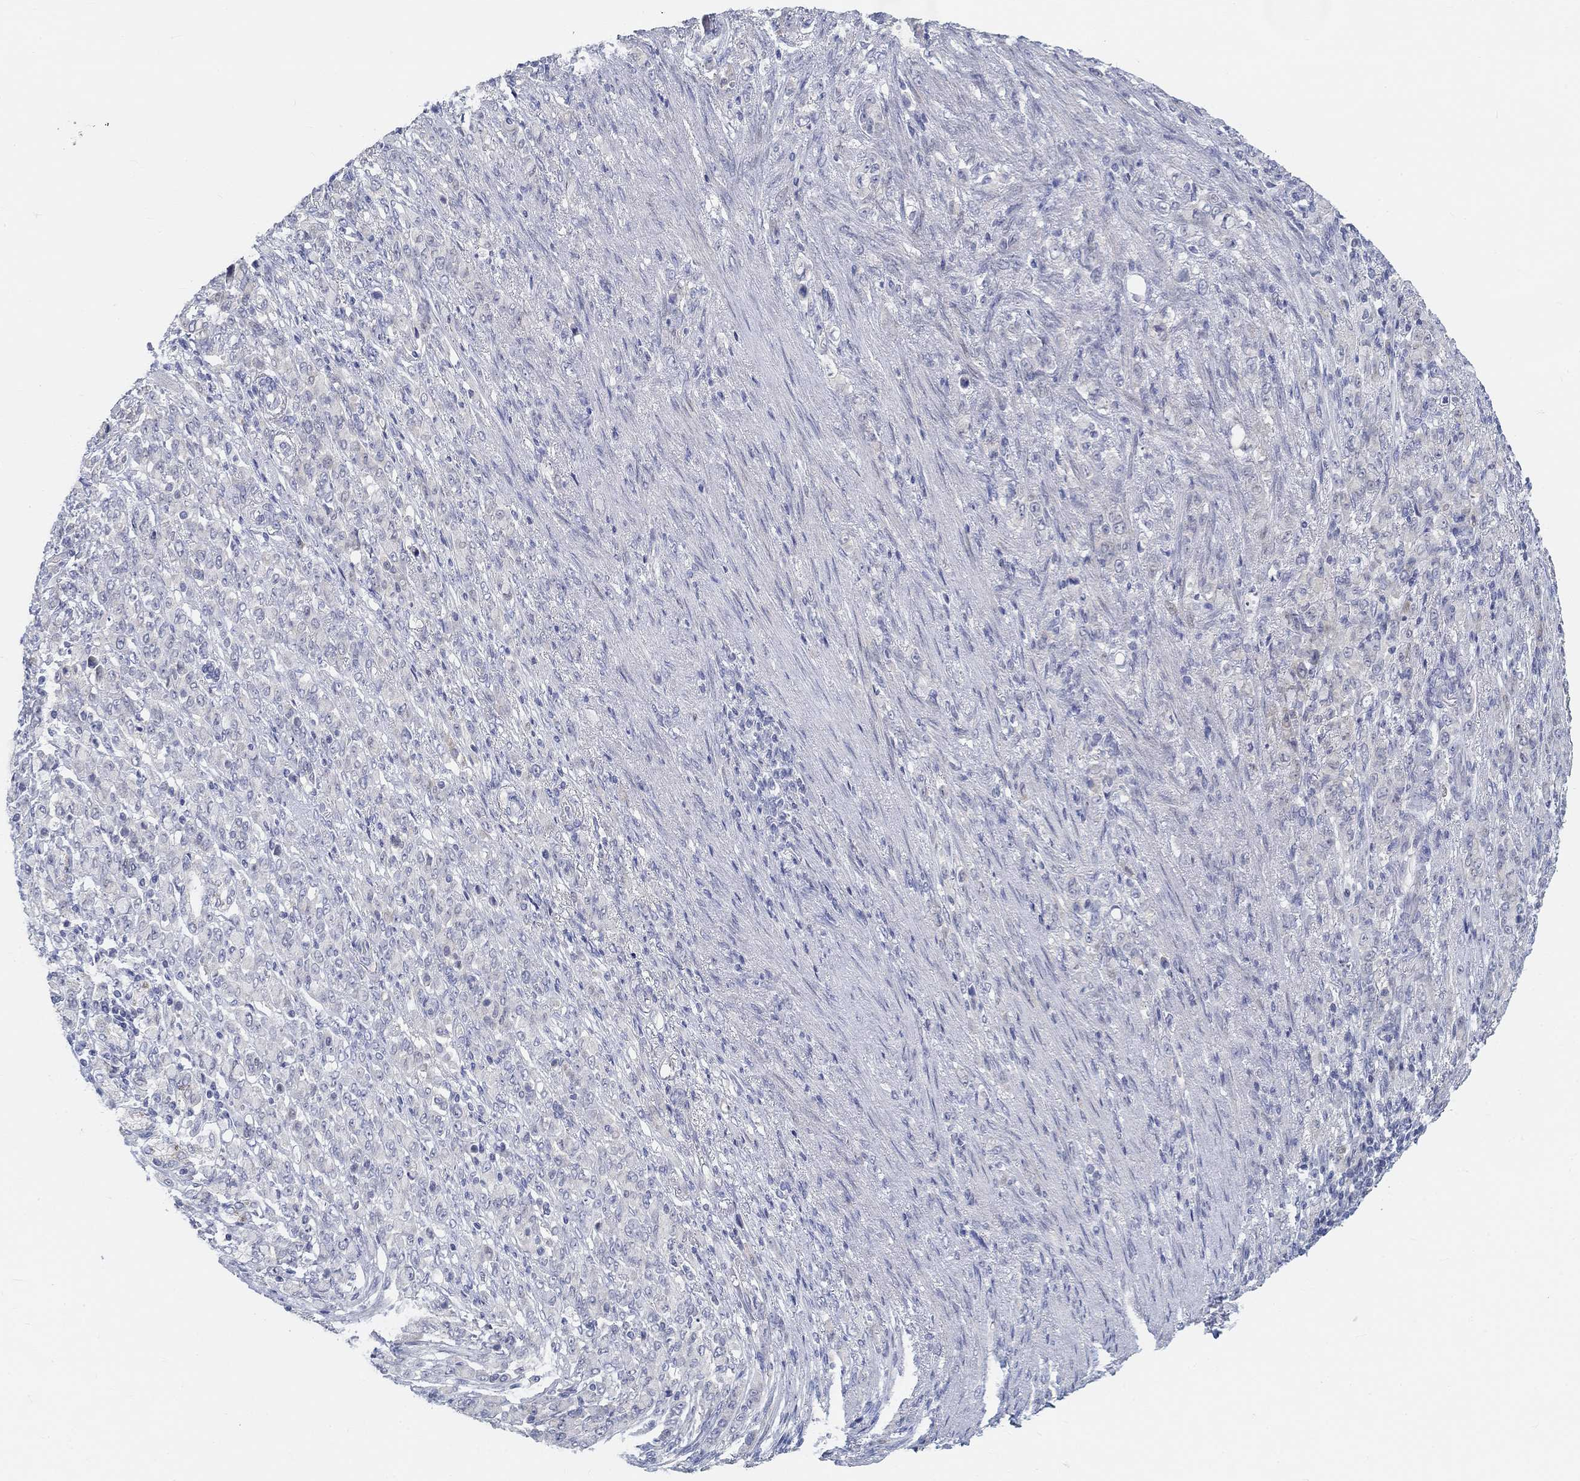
{"staining": {"intensity": "negative", "quantity": "none", "location": "none"}, "tissue": "stomach cancer", "cell_type": "Tumor cells", "image_type": "cancer", "snomed": [{"axis": "morphology", "description": "Normal tissue, NOS"}, {"axis": "morphology", "description": "Adenocarcinoma, NOS"}, {"axis": "topography", "description": "Stomach"}], "caption": "Tumor cells show no significant staining in stomach cancer.", "gene": "SNTG2", "patient": {"sex": "female", "age": 79}}